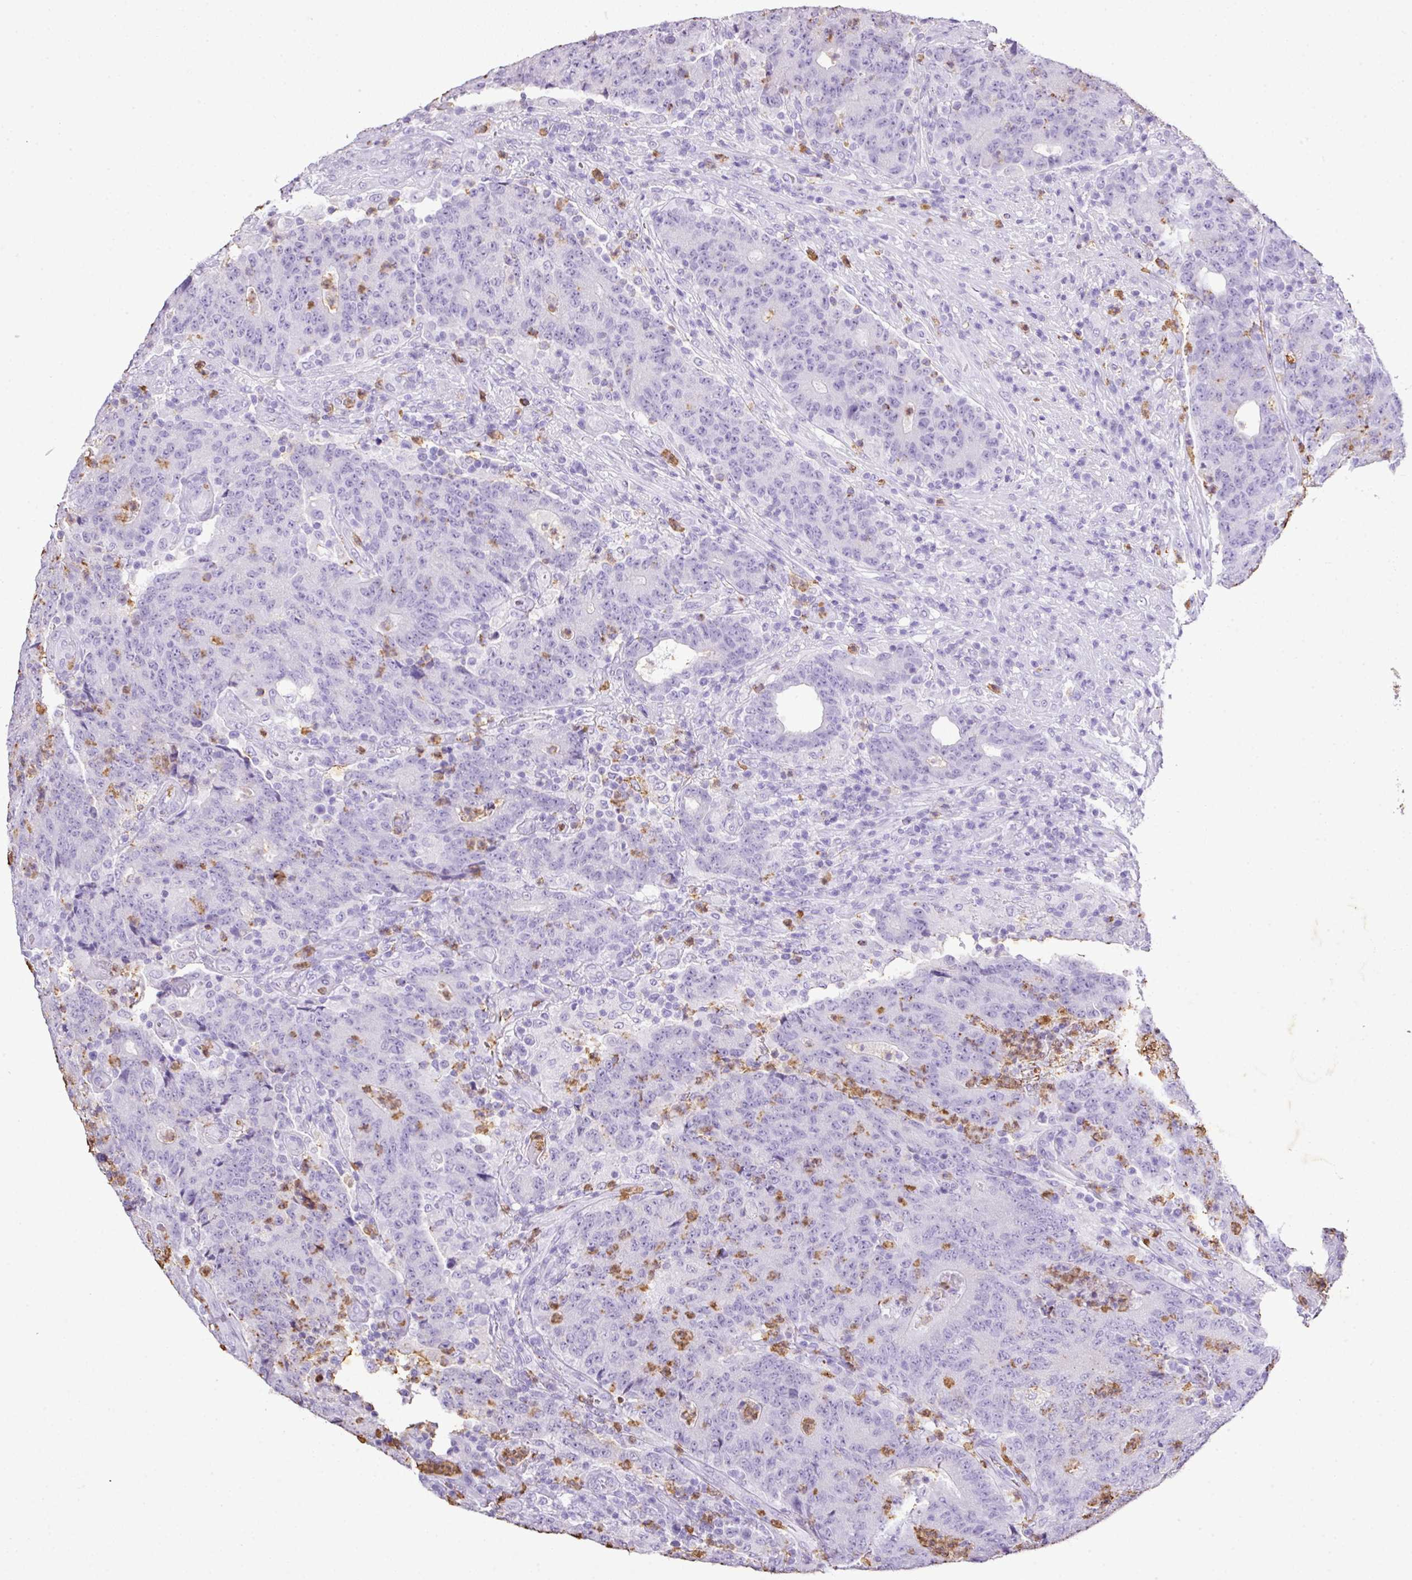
{"staining": {"intensity": "negative", "quantity": "none", "location": "none"}, "tissue": "colorectal cancer", "cell_type": "Tumor cells", "image_type": "cancer", "snomed": [{"axis": "morphology", "description": "Adenocarcinoma, NOS"}, {"axis": "topography", "description": "Colon"}], "caption": "This micrograph is of colorectal cancer (adenocarcinoma) stained with immunohistochemistry to label a protein in brown with the nuclei are counter-stained blue. There is no positivity in tumor cells.", "gene": "KCNJ11", "patient": {"sex": "female", "age": 75}}